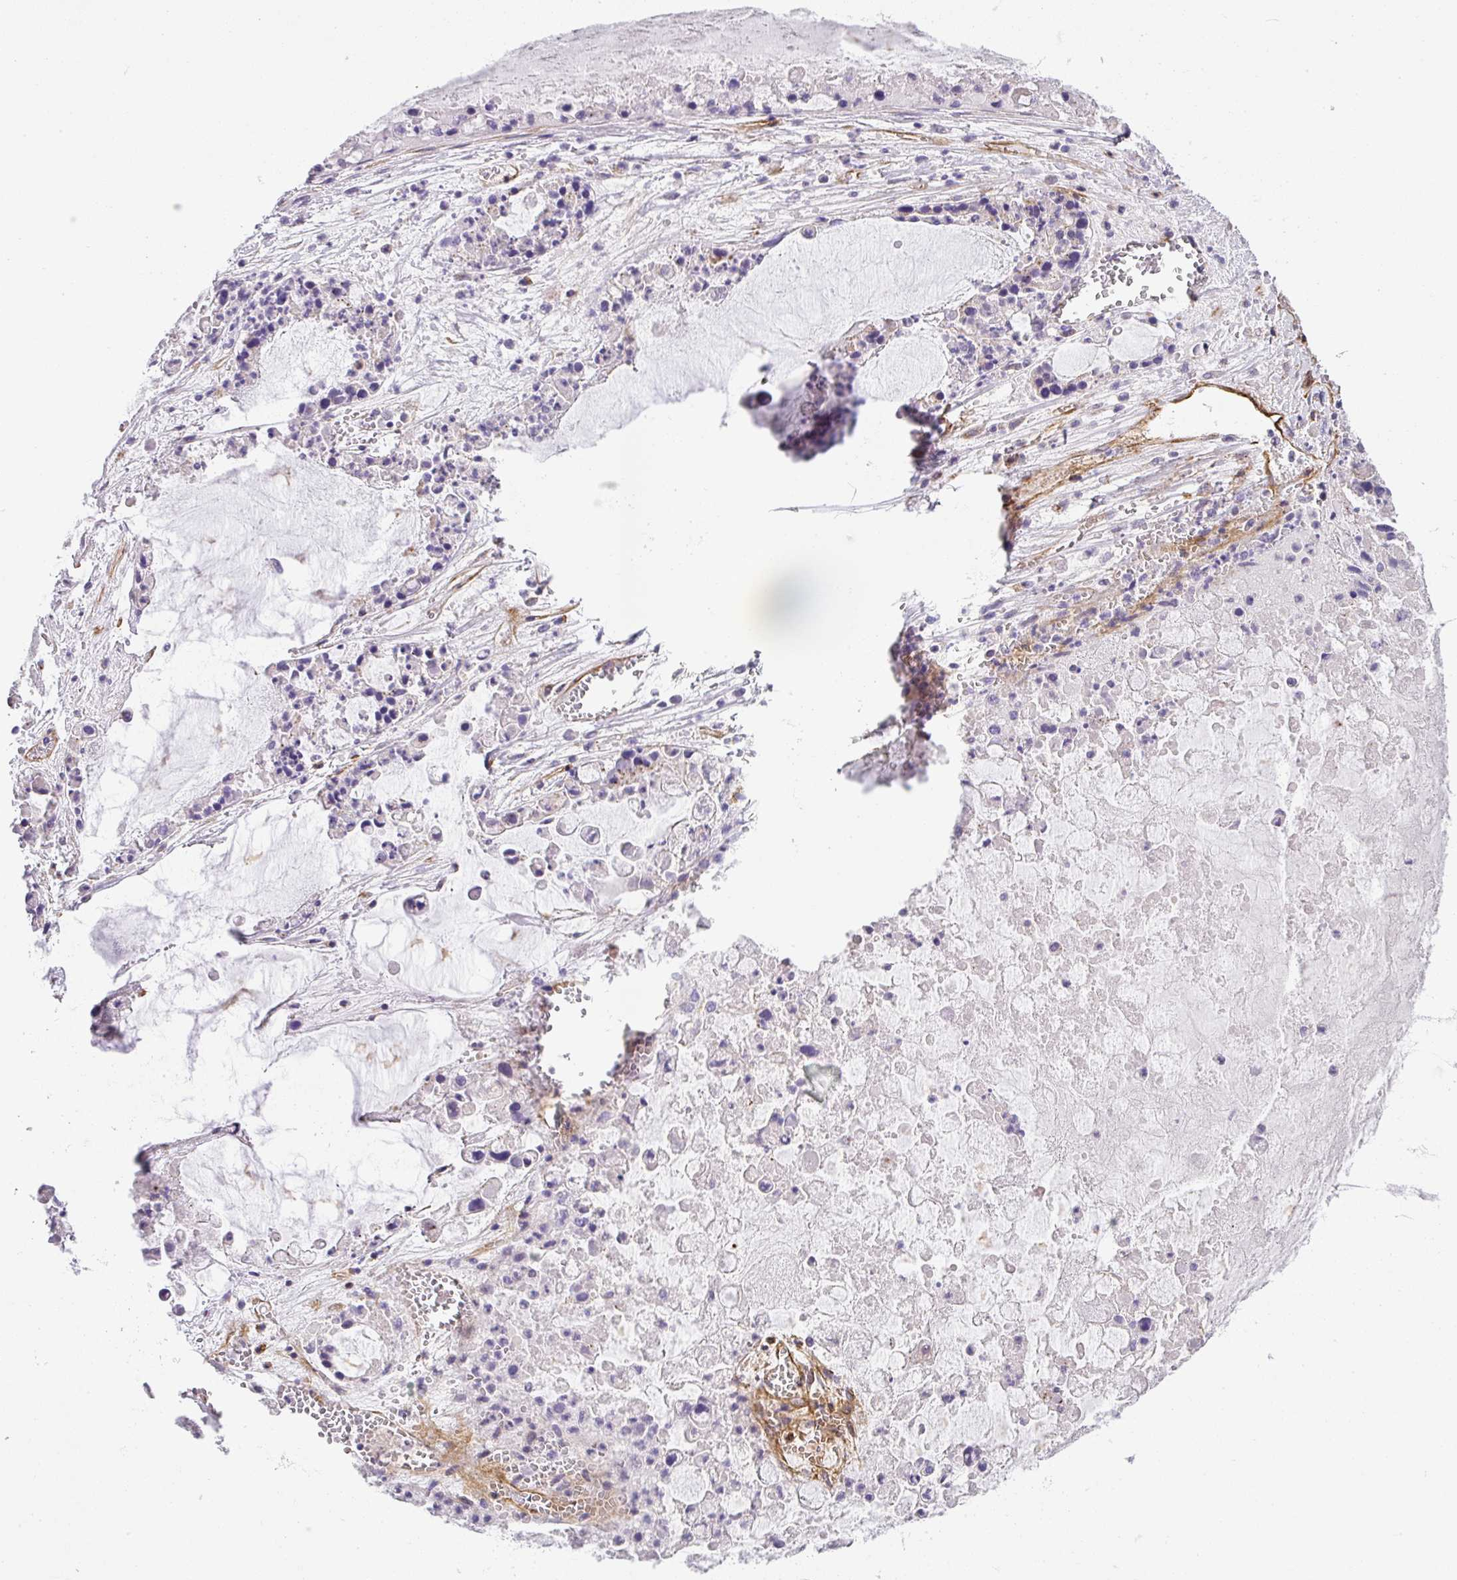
{"staining": {"intensity": "negative", "quantity": "none", "location": "none"}, "tissue": "ovarian cancer", "cell_type": "Tumor cells", "image_type": "cancer", "snomed": [{"axis": "morphology", "description": "Cystadenocarcinoma, mucinous, NOS"}, {"axis": "topography", "description": "Ovary"}], "caption": "This is an immunohistochemistry (IHC) histopathology image of mucinous cystadenocarcinoma (ovarian). There is no positivity in tumor cells.", "gene": "SLC25A17", "patient": {"sex": "female", "age": 63}}